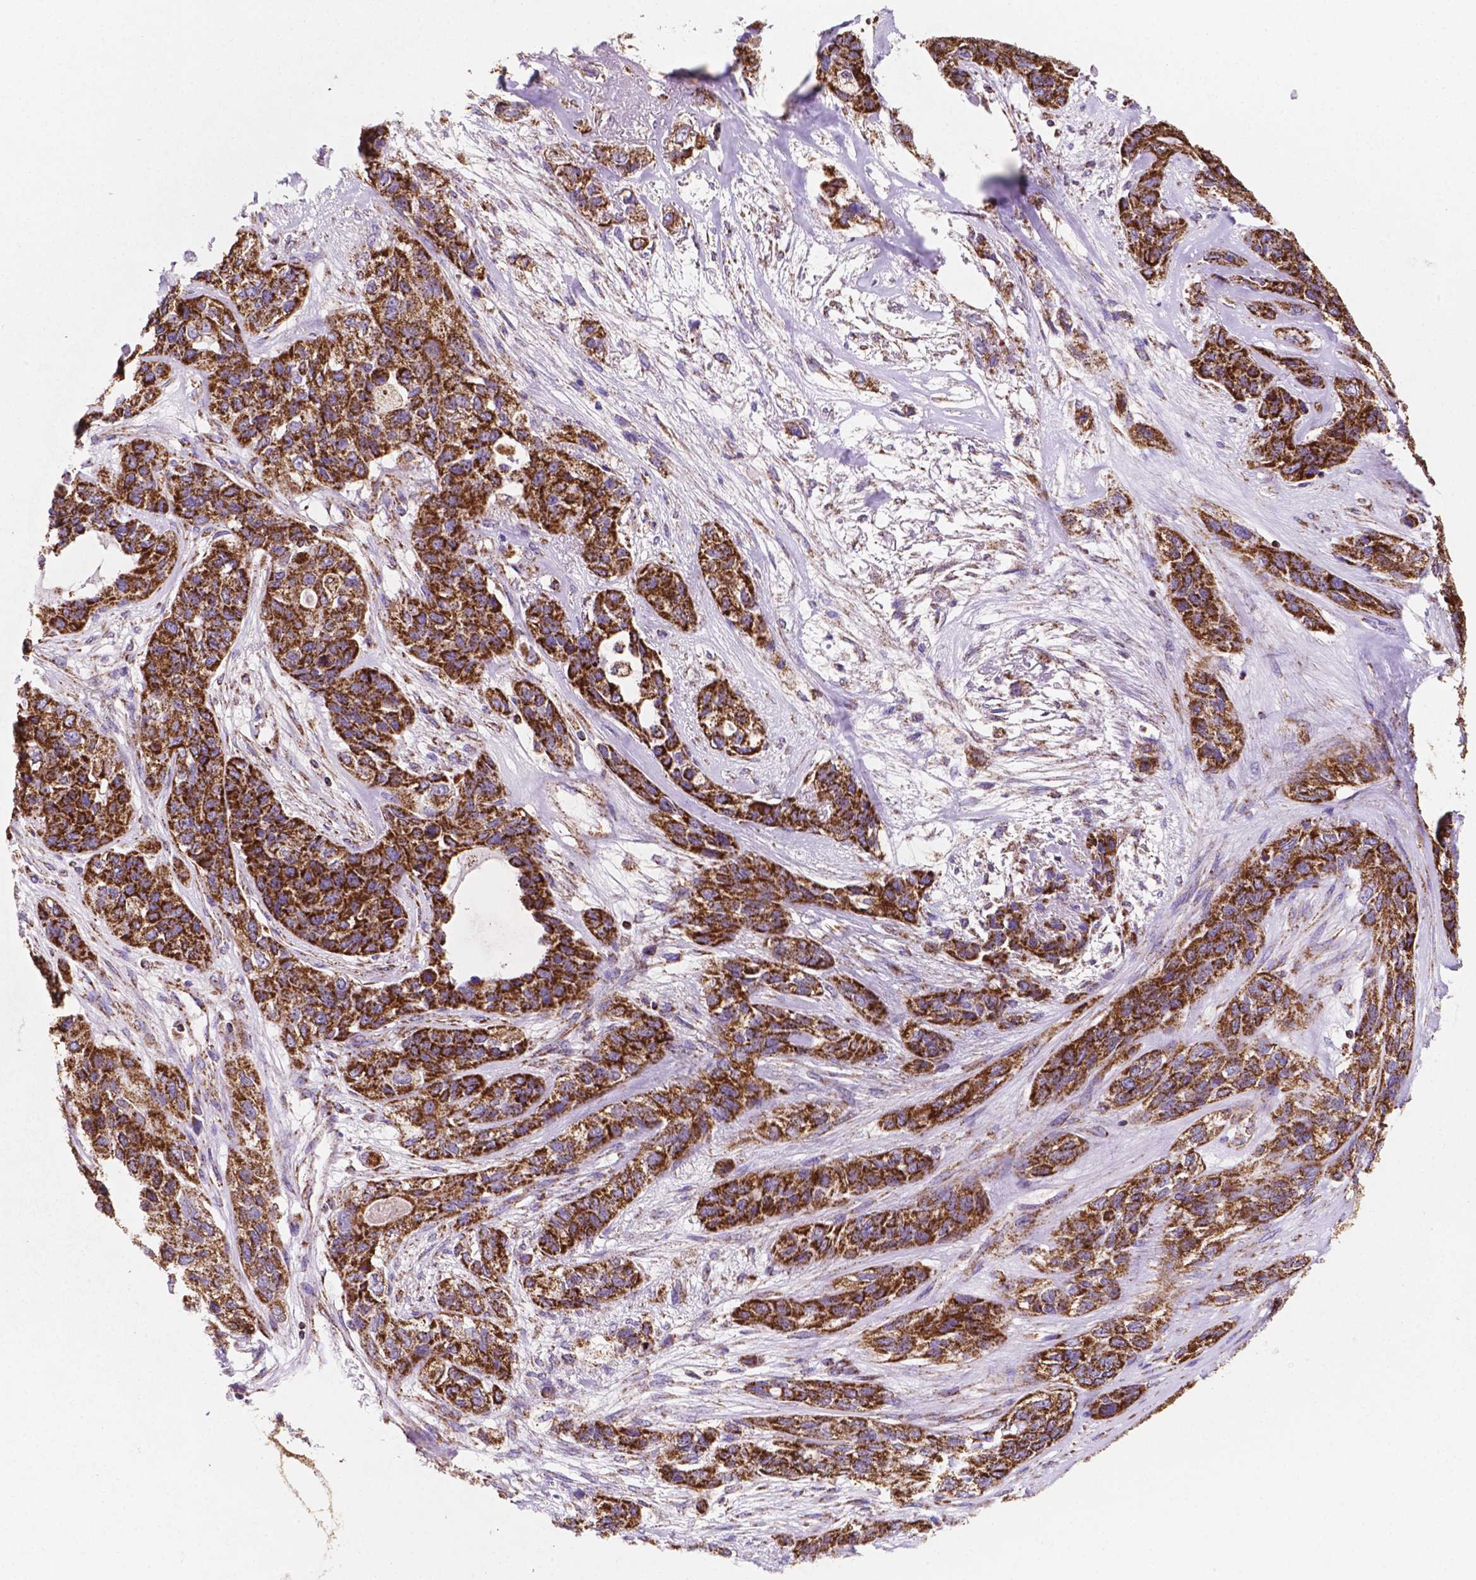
{"staining": {"intensity": "strong", "quantity": ">75%", "location": "cytoplasmic/membranous"}, "tissue": "lung cancer", "cell_type": "Tumor cells", "image_type": "cancer", "snomed": [{"axis": "morphology", "description": "Squamous cell carcinoma, NOS"}, {"axis": "topography", "description": "Lung"}], "caption": "Tumor cells reveal strong cytoplasmic/membranous staining in about >75% of cells in lung cancer (squamous cell carcinoma). The protein of interest is shown in brown color, while the nuclei are stained blue.", "gene": "HSPD1", "patient": {"sex": "female", "age": 70}}